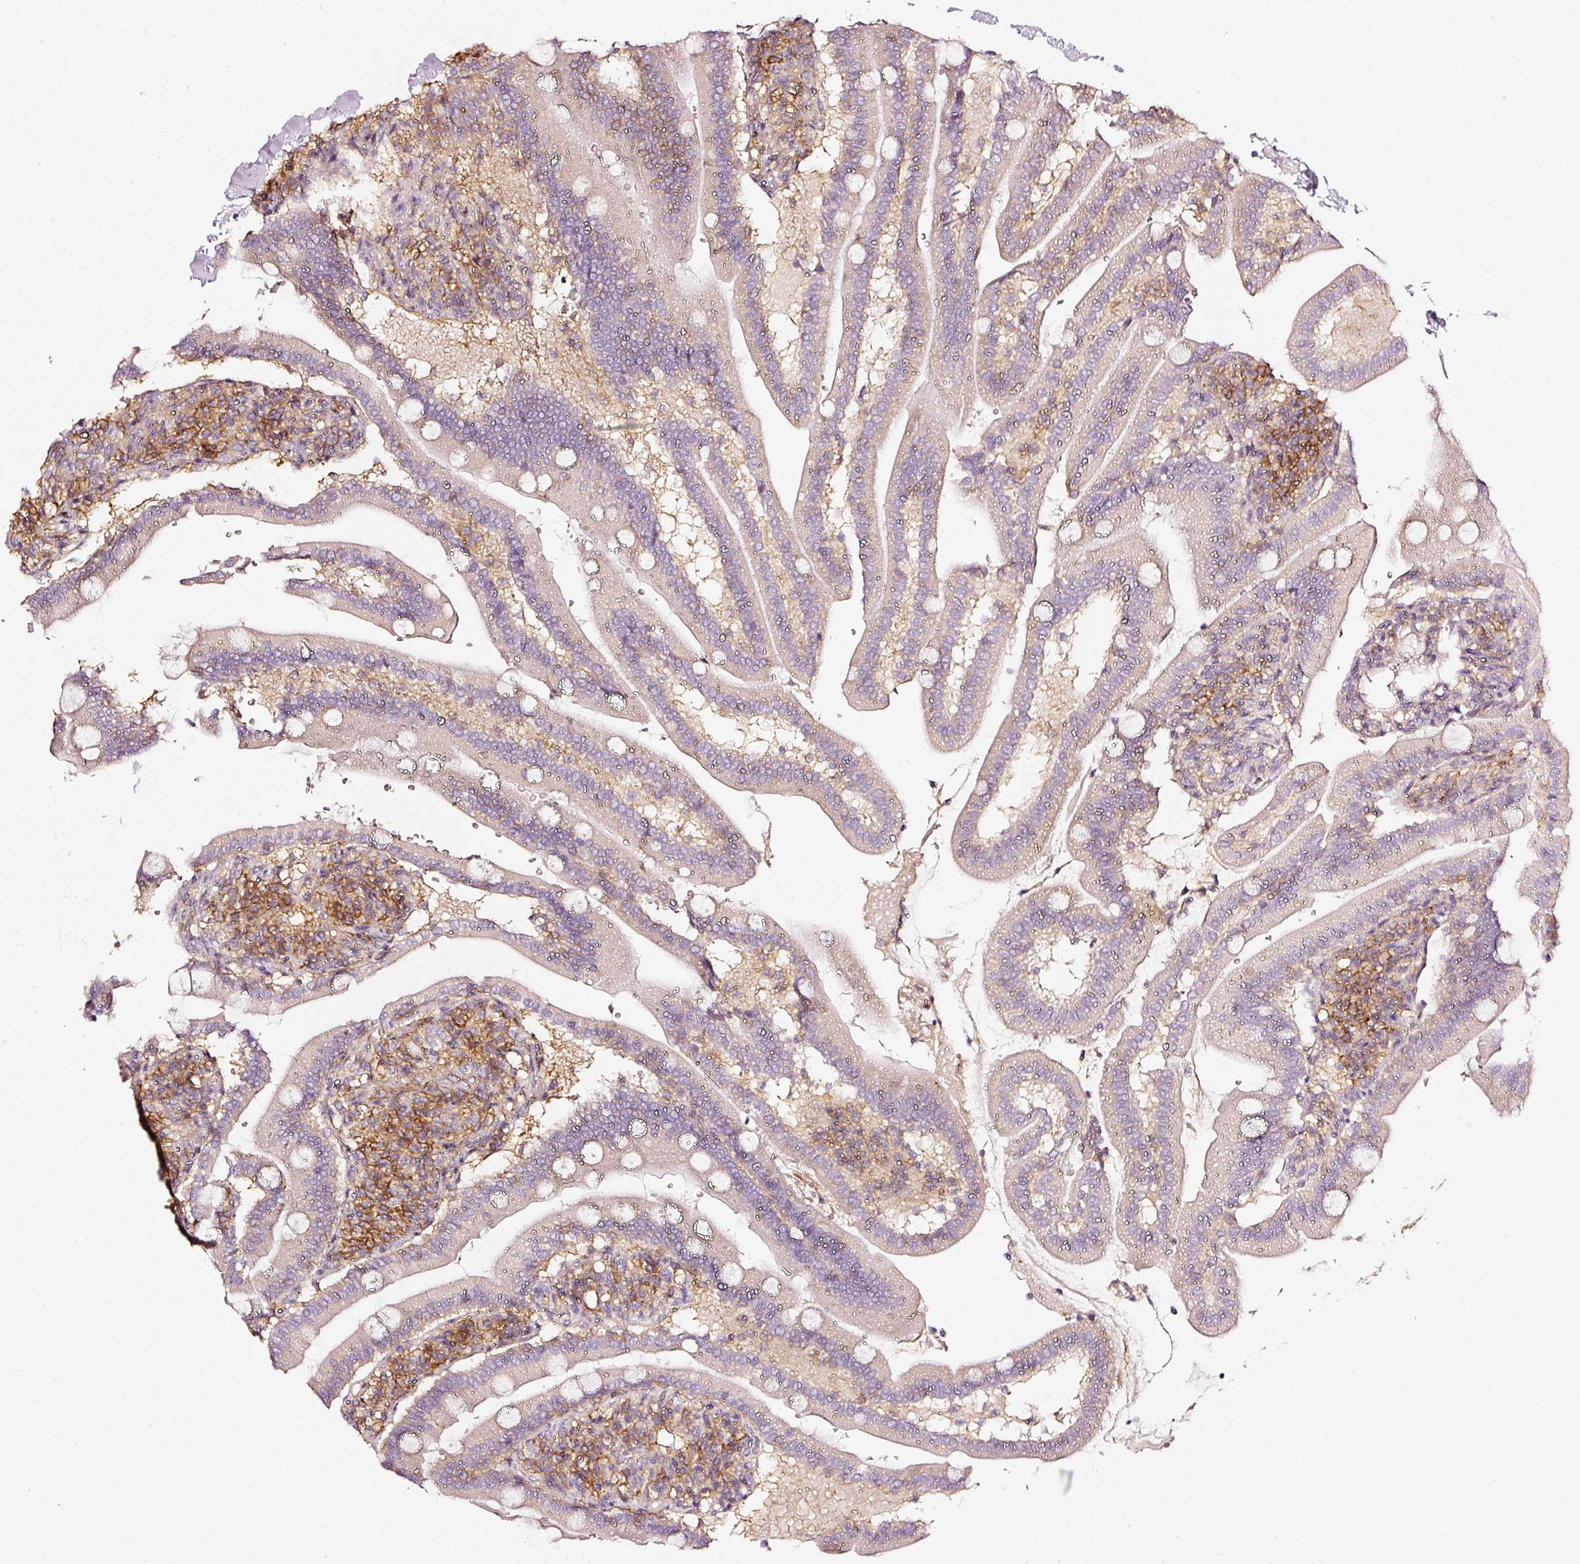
{"staining": {"intensity": "weak", "quantity": "<25%", "location": "cytoplasmic/membranous"}, "tissue": "duodenum", "cell_type": "Glandular cells", "image_type": "normal", "snomed": [{"axis": "morphology", "description": "Normal tissue, NOS"}, {"axis": "topography", "description": "Duodenum"}], "caption": "Duodenum was stained to show a protein in brown. There is no significant expression in glandular cells. (DAB immunohistochemistry, high magnification).", "gene": "CD47", "patient": {"sex": "female", "age": 67}}